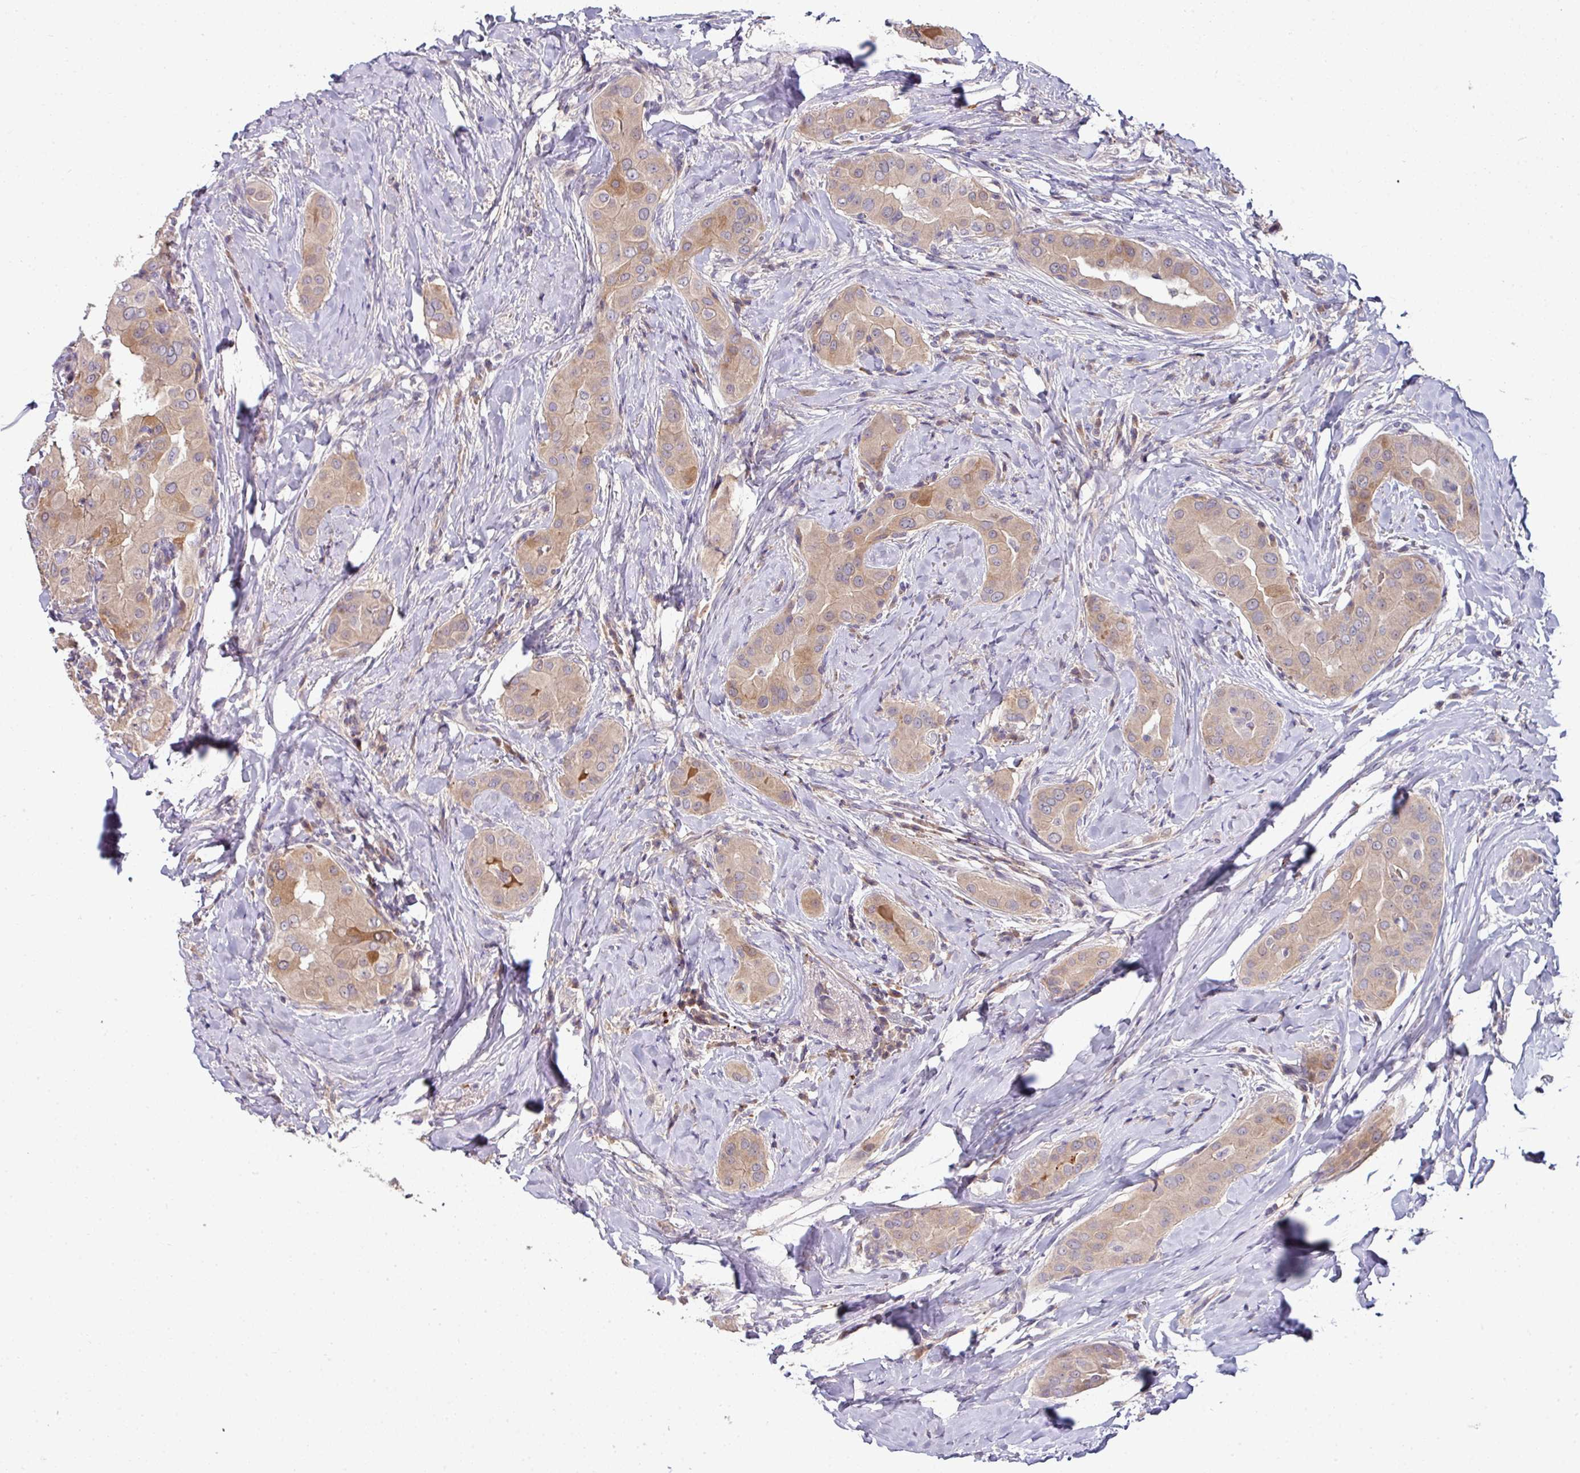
{"staining": {"intensity": "weak", "quantity": ">75%", "location": "cytoplasmic/membranous"}, "tissue": "thyroid cancer", "cell_type": "Tumor cells", "image_type": "cancer", "snomed": [{"axis": "morphology", "description": "Papillary adenocarcinoma, NOS"}, {"axis": "topography", "description": "Thyroid gland"}], "caption": "Weak cytoplasmic/membranous expression for a protein is appreciated in approximately >75% of tumor cells of thyroid cancer (papillary adenocarcinoma) using immunohistochemistry.", "gene": "SLAMF6", "patient": {"sex": "male", "age": 33}}